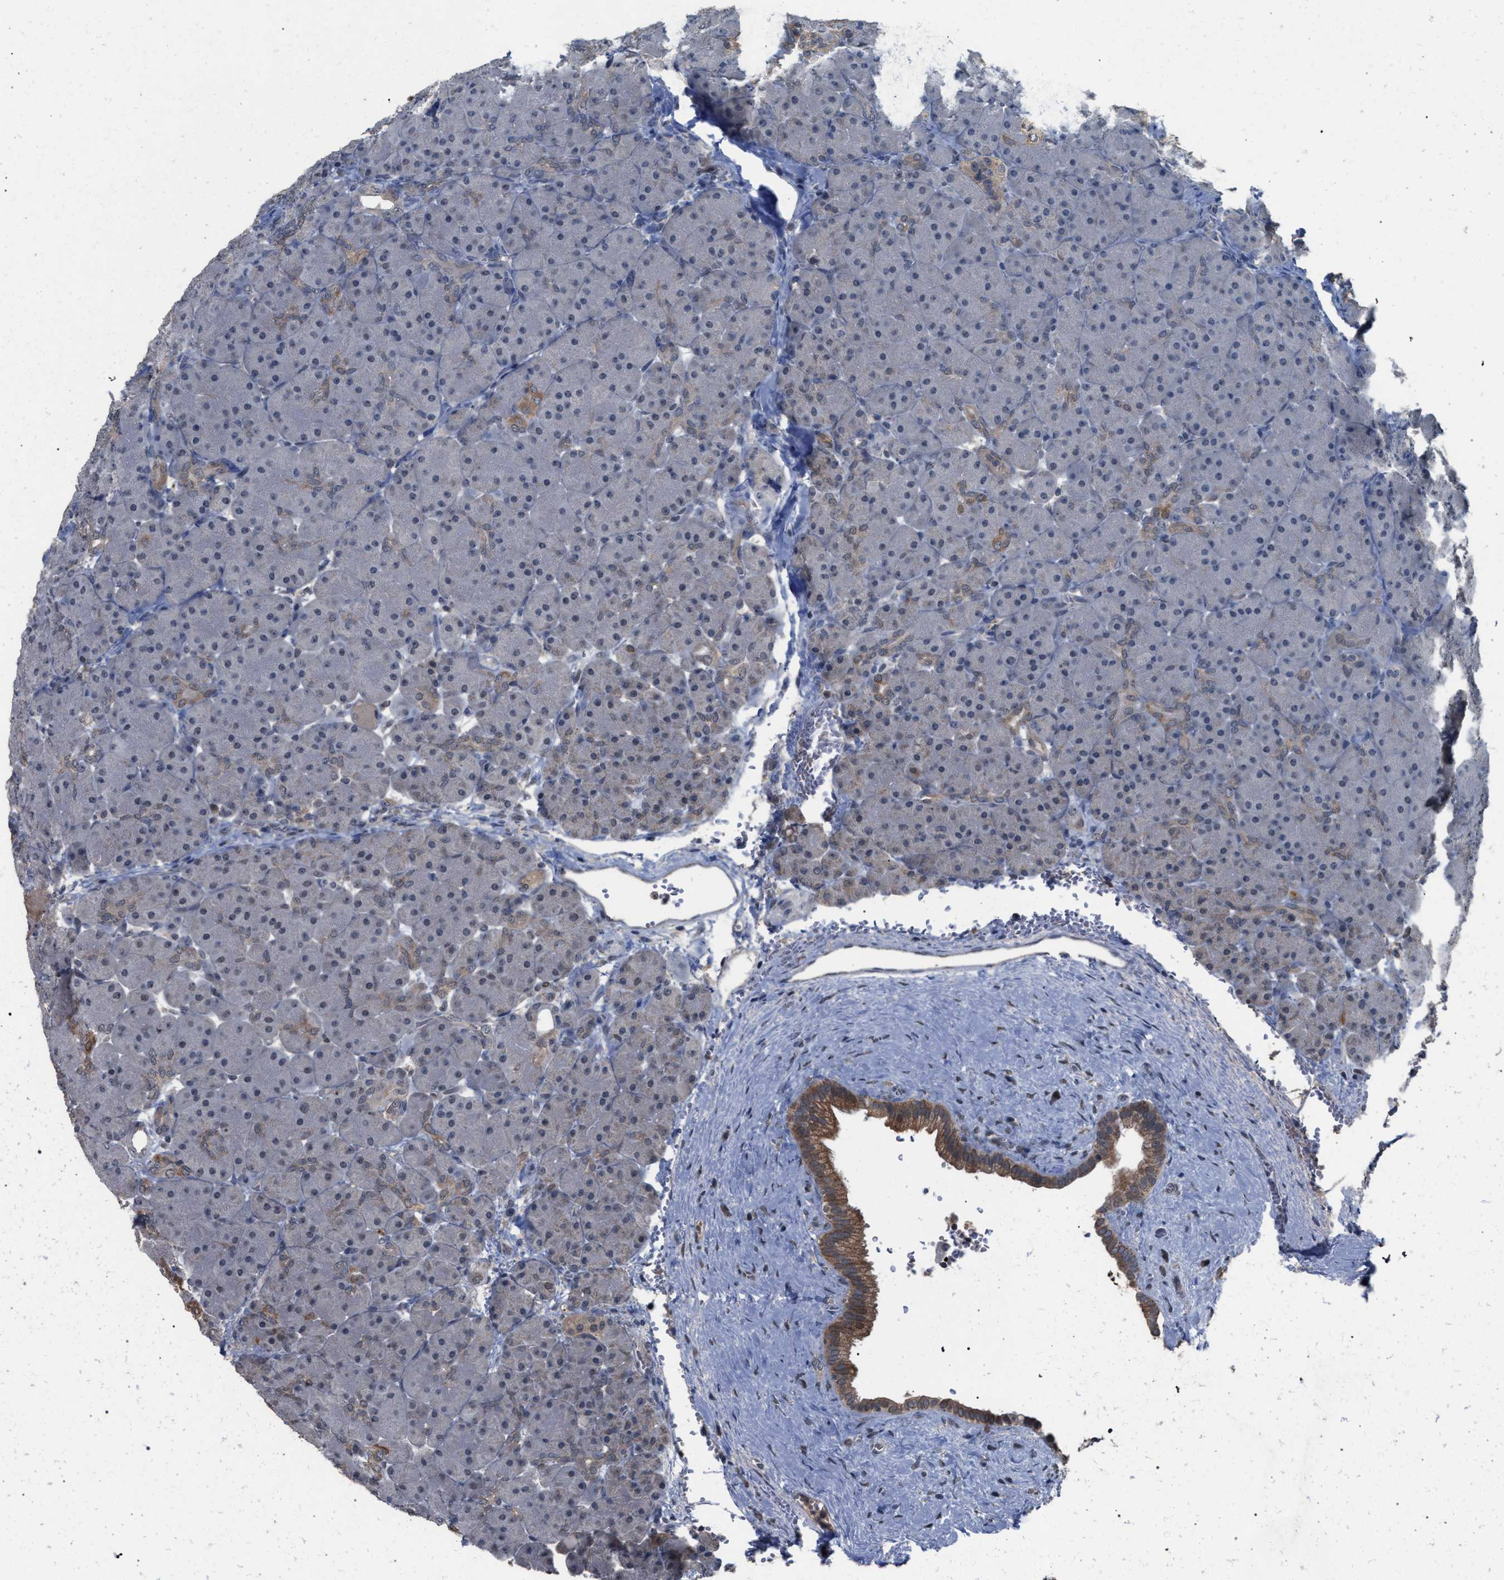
{"staining": {"intensity": "moderate", "quantity": "<25%", "location": "cytoplasmic/membranous"}, "tissue": "pancreas", "cell_type": "Exocrine glandular cells", "image_type": "normal", "snomed": [{"axis": "morphology", "description": "Normal tissue, NOS"}, {"axis": "topography", "description": "Pancreas"}], "caption": "Immunohistochemistry of unremarkable human pancreas demonstrates low levels of moderate cytoplasmic/membranous expression in approximately <25% of exocrine glandular cells.", "gene": "TECPR1", "patient": {"sex": "male", "age": 66}}